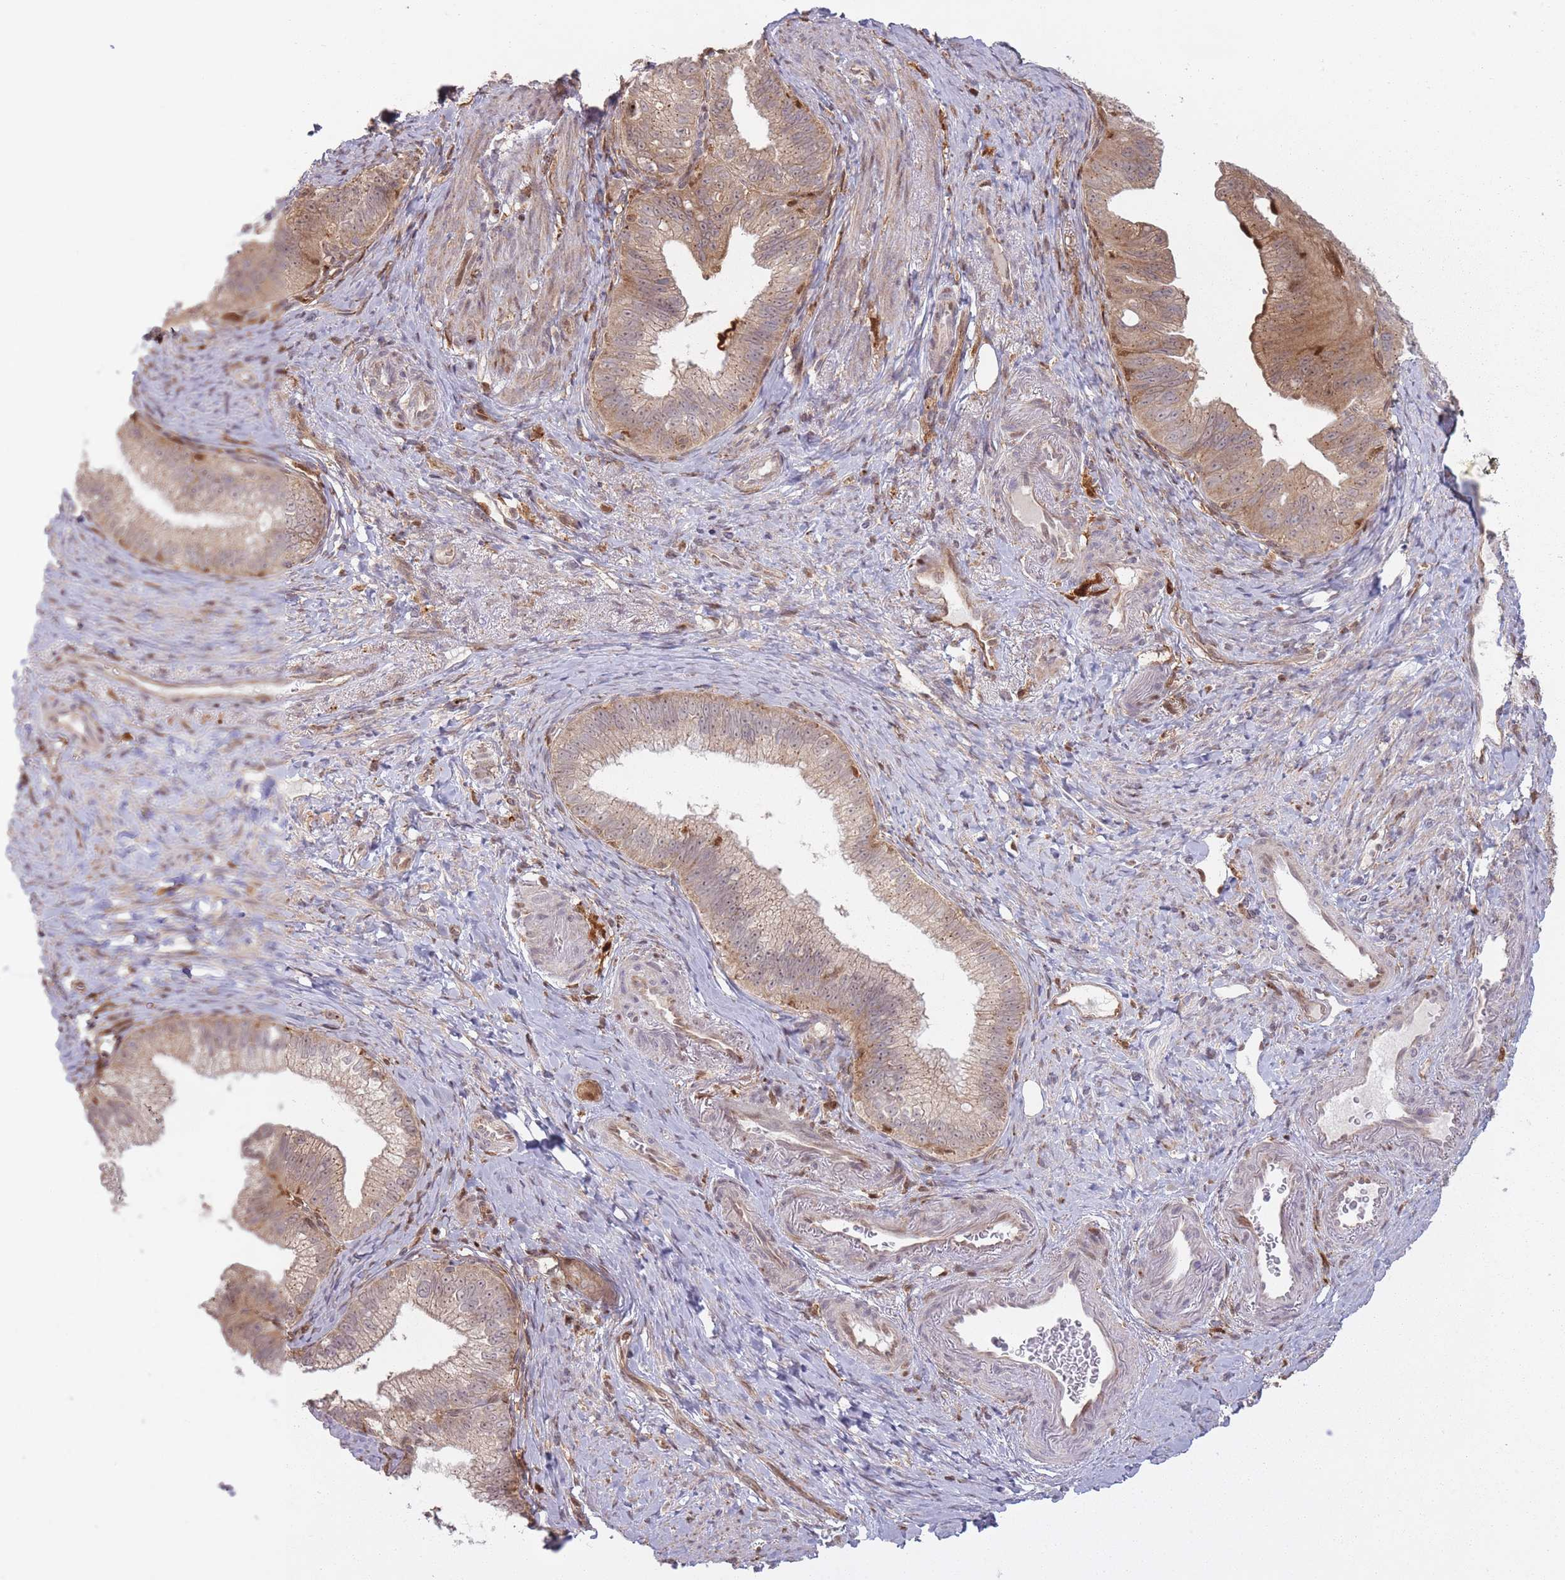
{"staining": {"intensity": "weak", "quantity": "25%-75%", "location": "cytoplasmic/membranous"}, "tissue": "pancreatic cancer", "cell_type": "Tumor cells", "image_type": "cancer", "snomed": [{"axis": "morphology", "description": "Adenocarcinoma, NOS"}, {"axis": "topography", "description": "Pancreas"}], "caption": "Pancreatic cancer tissue reveals weak cytoplasmic/membranous expression in approximately 25%-75% of tumor cells, visualized by immunohistochemistry.", "gene": "LGALS9", "patient": {"sex": "male", "age": 70}}